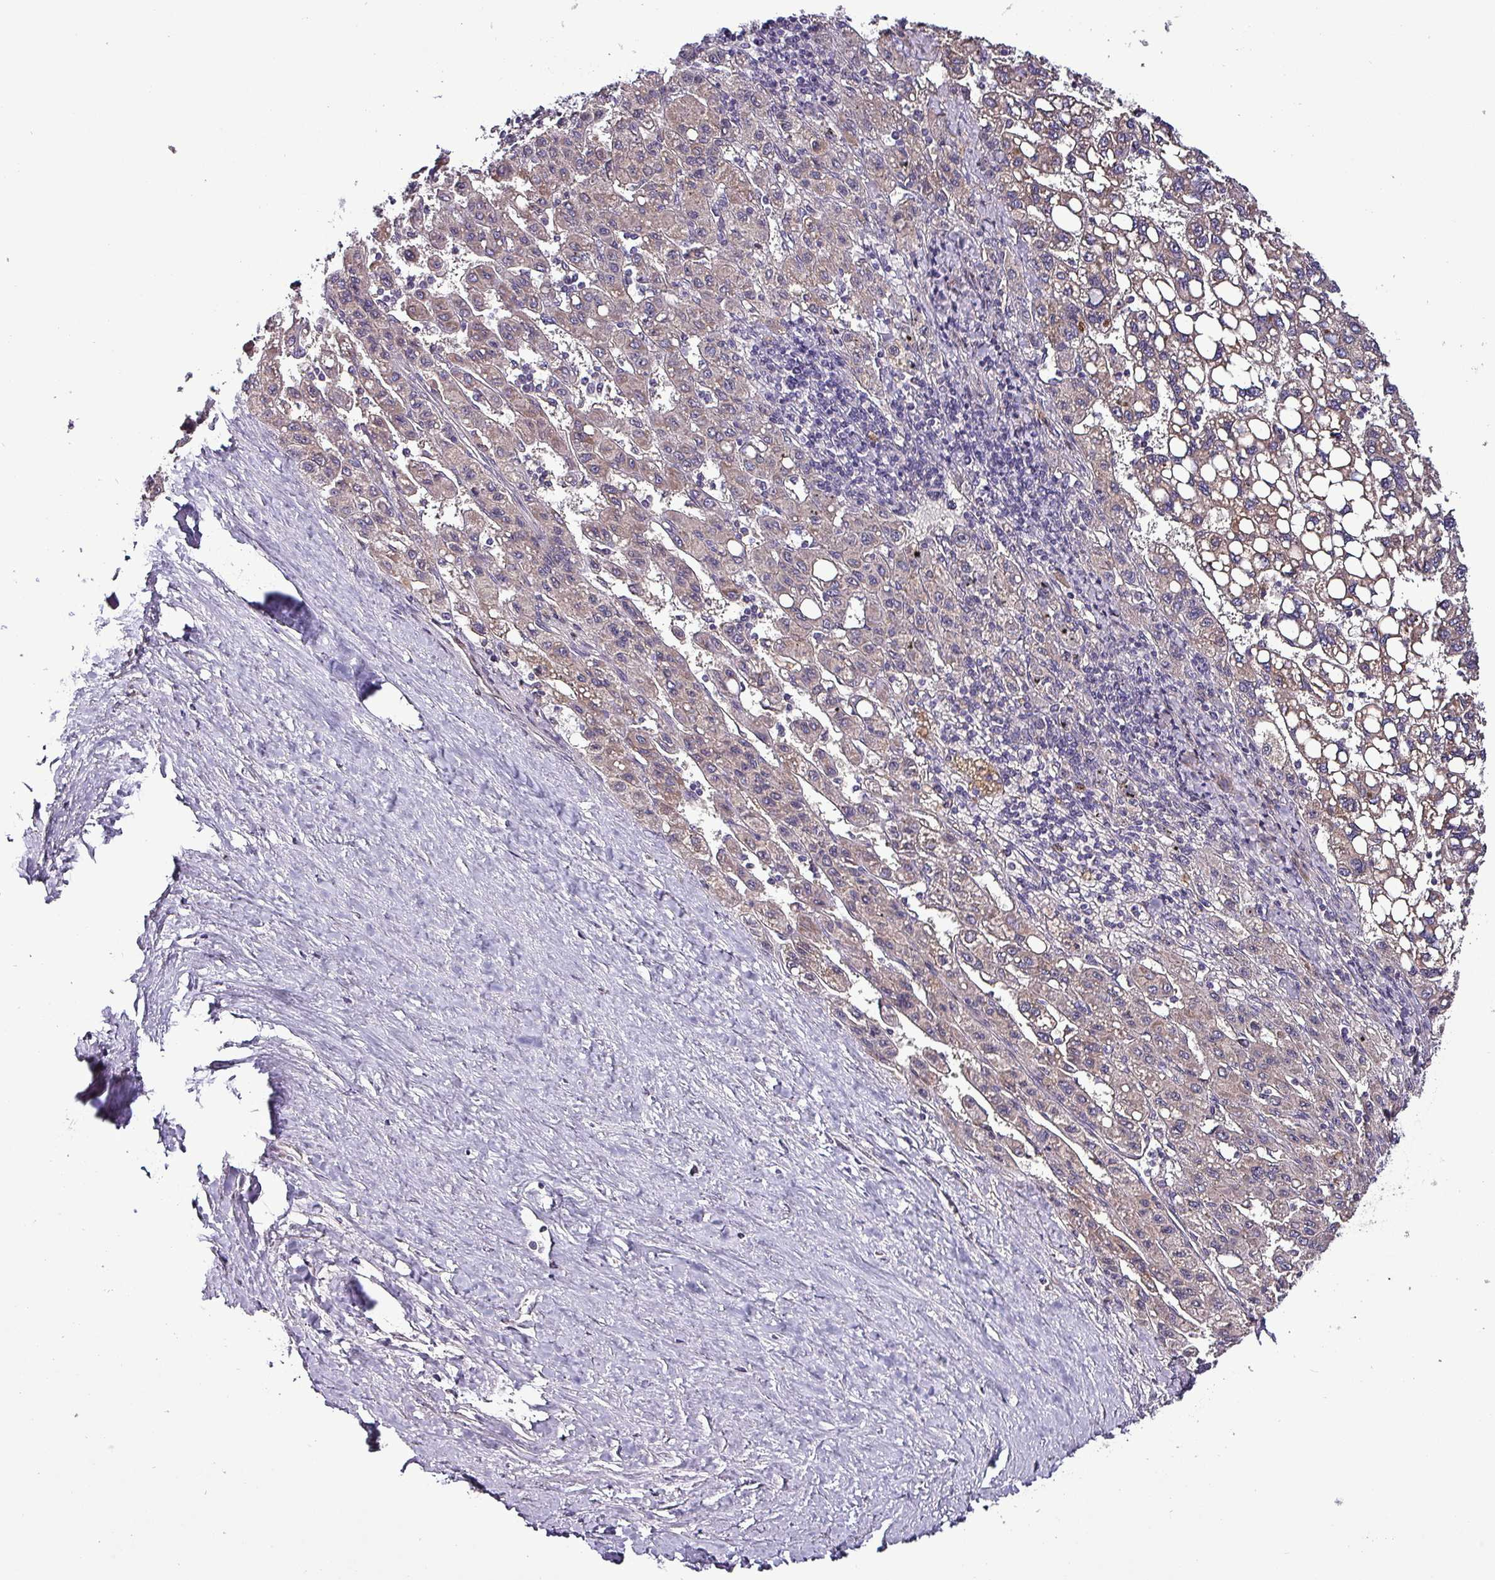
{"staining": {"intensity": "weak", "quantity": "25%-75%", "location": "cytoplasmic/membranous"}, "tissue": "liver cancer", "cell_type": "Tumor cells", "image_type": "cancer", "snomed": [{"axis": "morphology", "description": "Carcinoma, Hepatocellular, NOS"}, {"axis": "topography", "description": "Liver"}], "caption": "This is an image of IHC staining of hepatocellular carcinoma (liver), which shows weak staining in the cytoplasmic/membranous of tumor cells.", "gene": "GRAPL", "patient": {"sex": "female", "age": 82}}